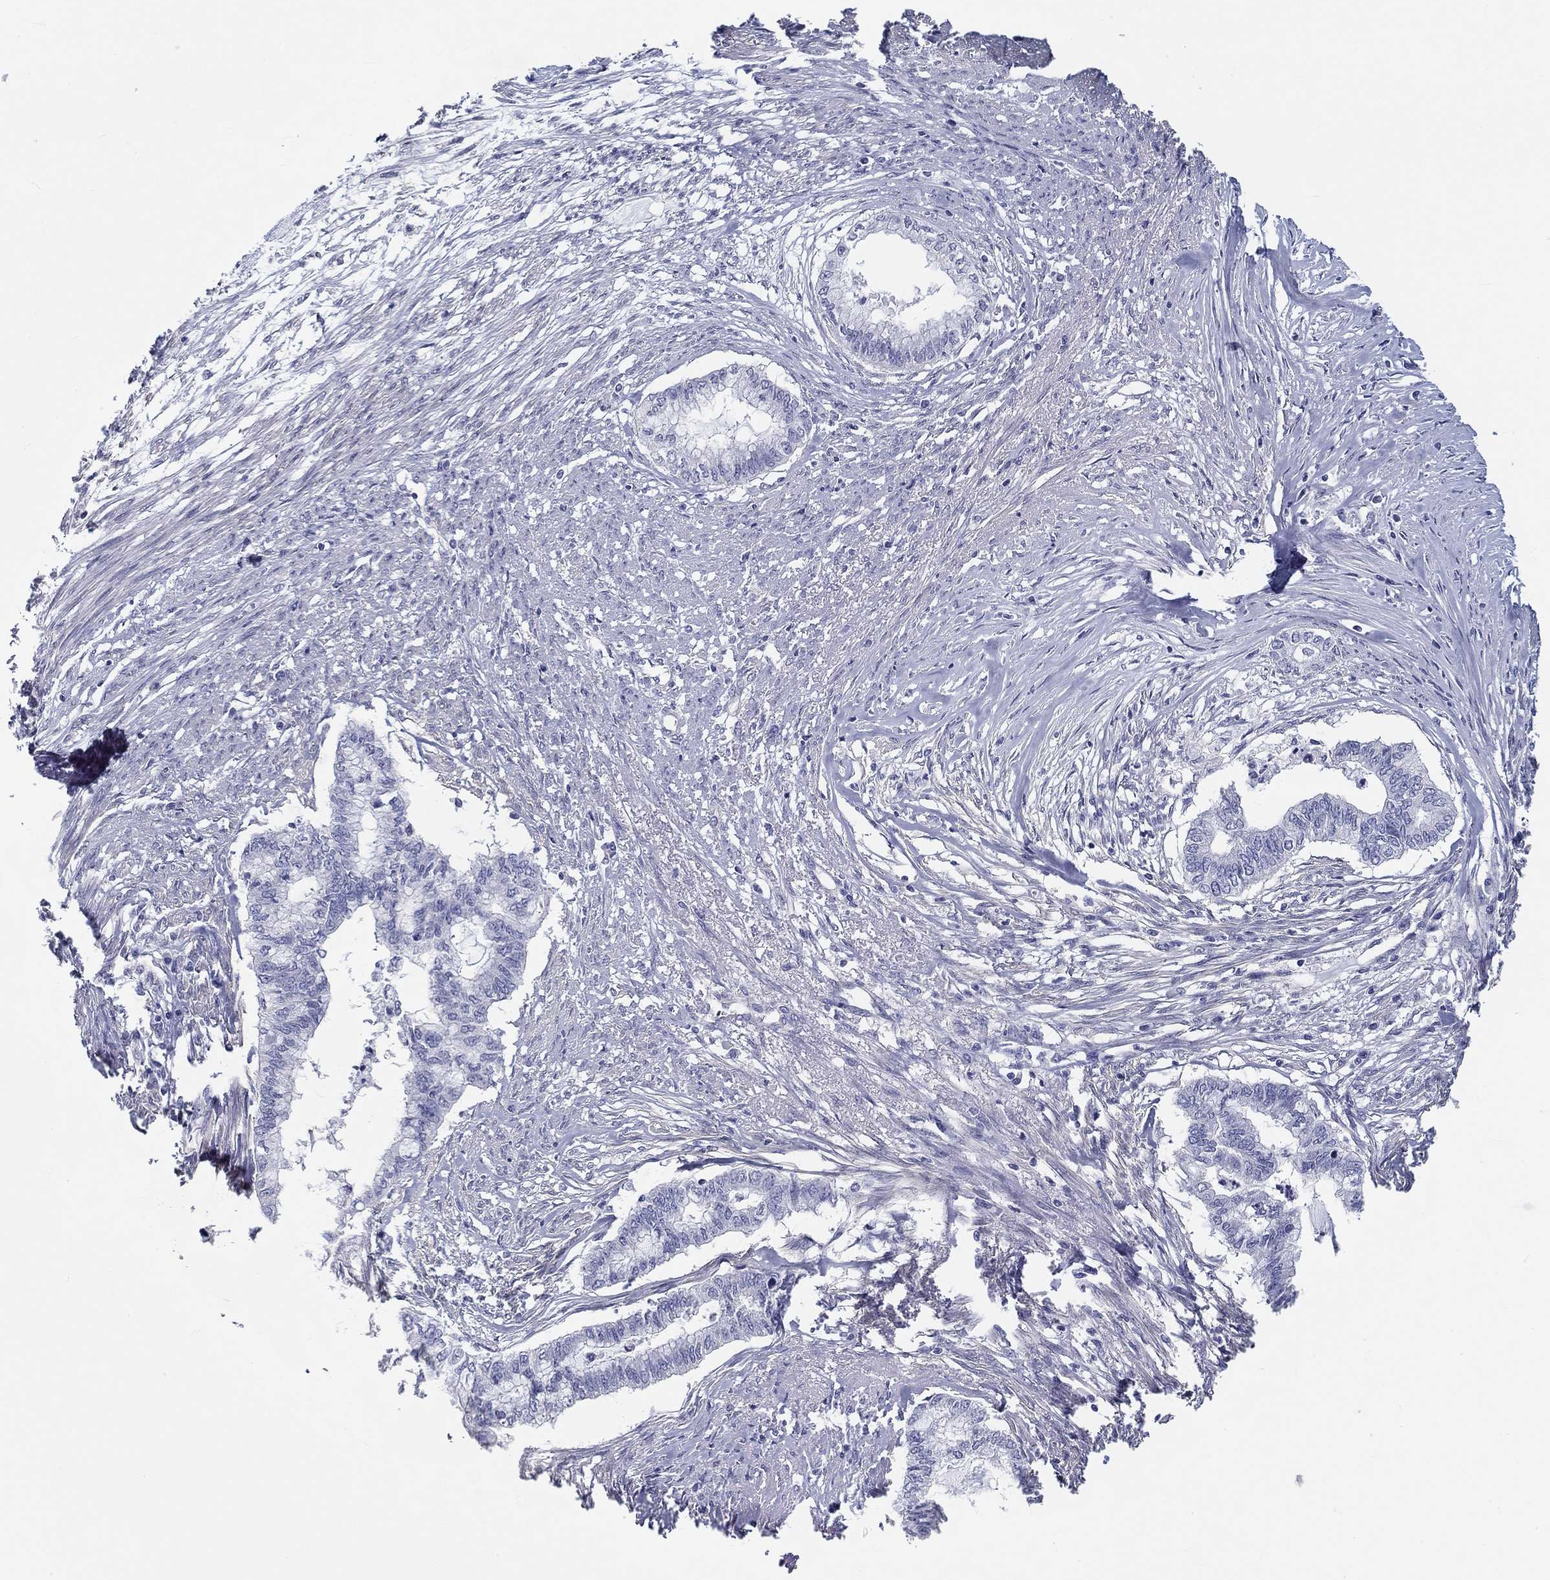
{"staining": {"intensity": "negative", "quantity": "none", "location": "none"}, "tissue": "endometrial cancer", "cell_type": "Tumor cells", "image_type": "cancer", "snomed": [{"axis": "morphology", "description": "Adenocarcinoma, NOS"}, {"axis": "topography", "description": "Endometrium"}], "caption": "IHC micrograph of human endometrial adenocarcinoma stained for a protein (brown), which shows no expression in tumor cells.", "gene": "CRYGD", "patient": {"sex": "female", "age": 79}}